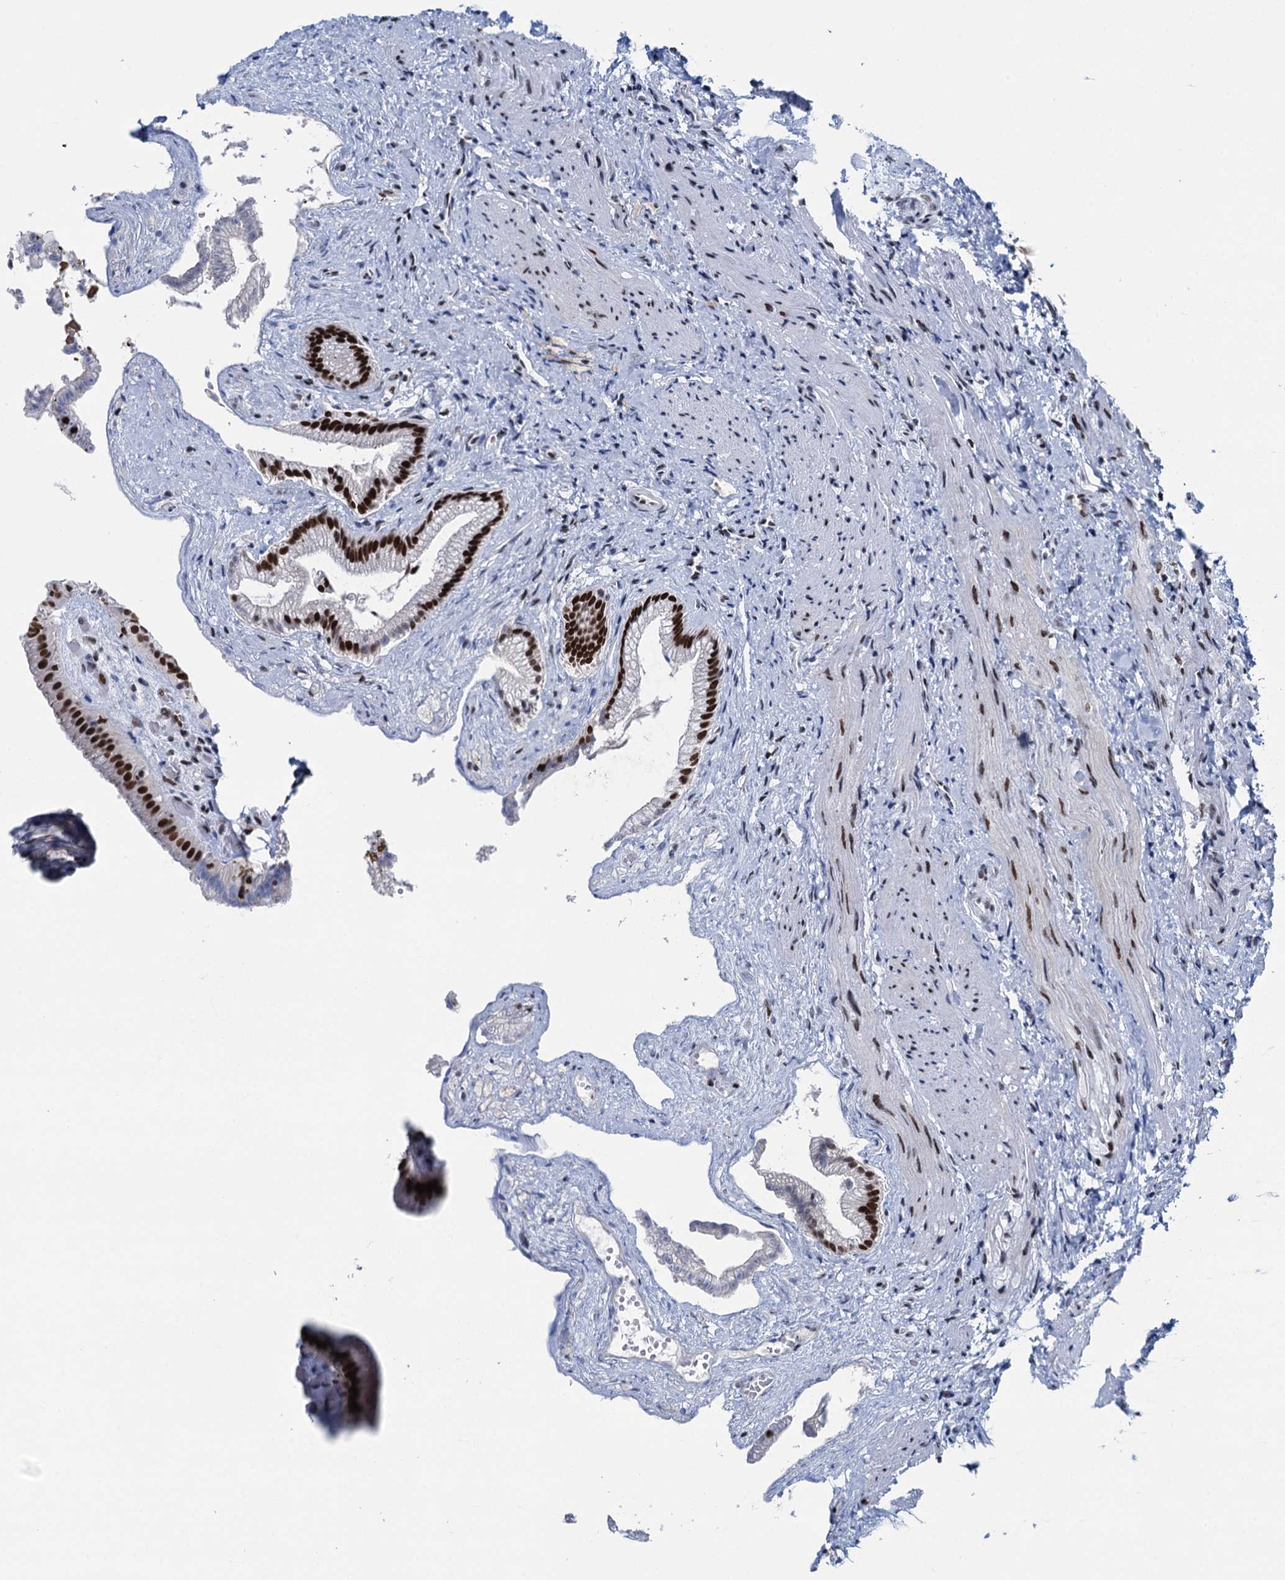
{"staining": {"intensity": "strong", "quantity": ">75%", "location": "nuclear"}, "tissue": "gallbladder", "cell_type": "Glandular cells", "image_type": "normal", "snomed": [{"axis": "morphology", "description": "Normal tissue, NOS"}, {"axis": "morphology", "description": "Inflammation, NOS"}, {"axis": "topography", "description": "Gallbladder"}], "caption": "Gallbladder stained with a protein marker demonstrates strong staining in glandular cells.", "gene": "HNRNPUL2", "patient": {"sex": "male", "age": 51}}